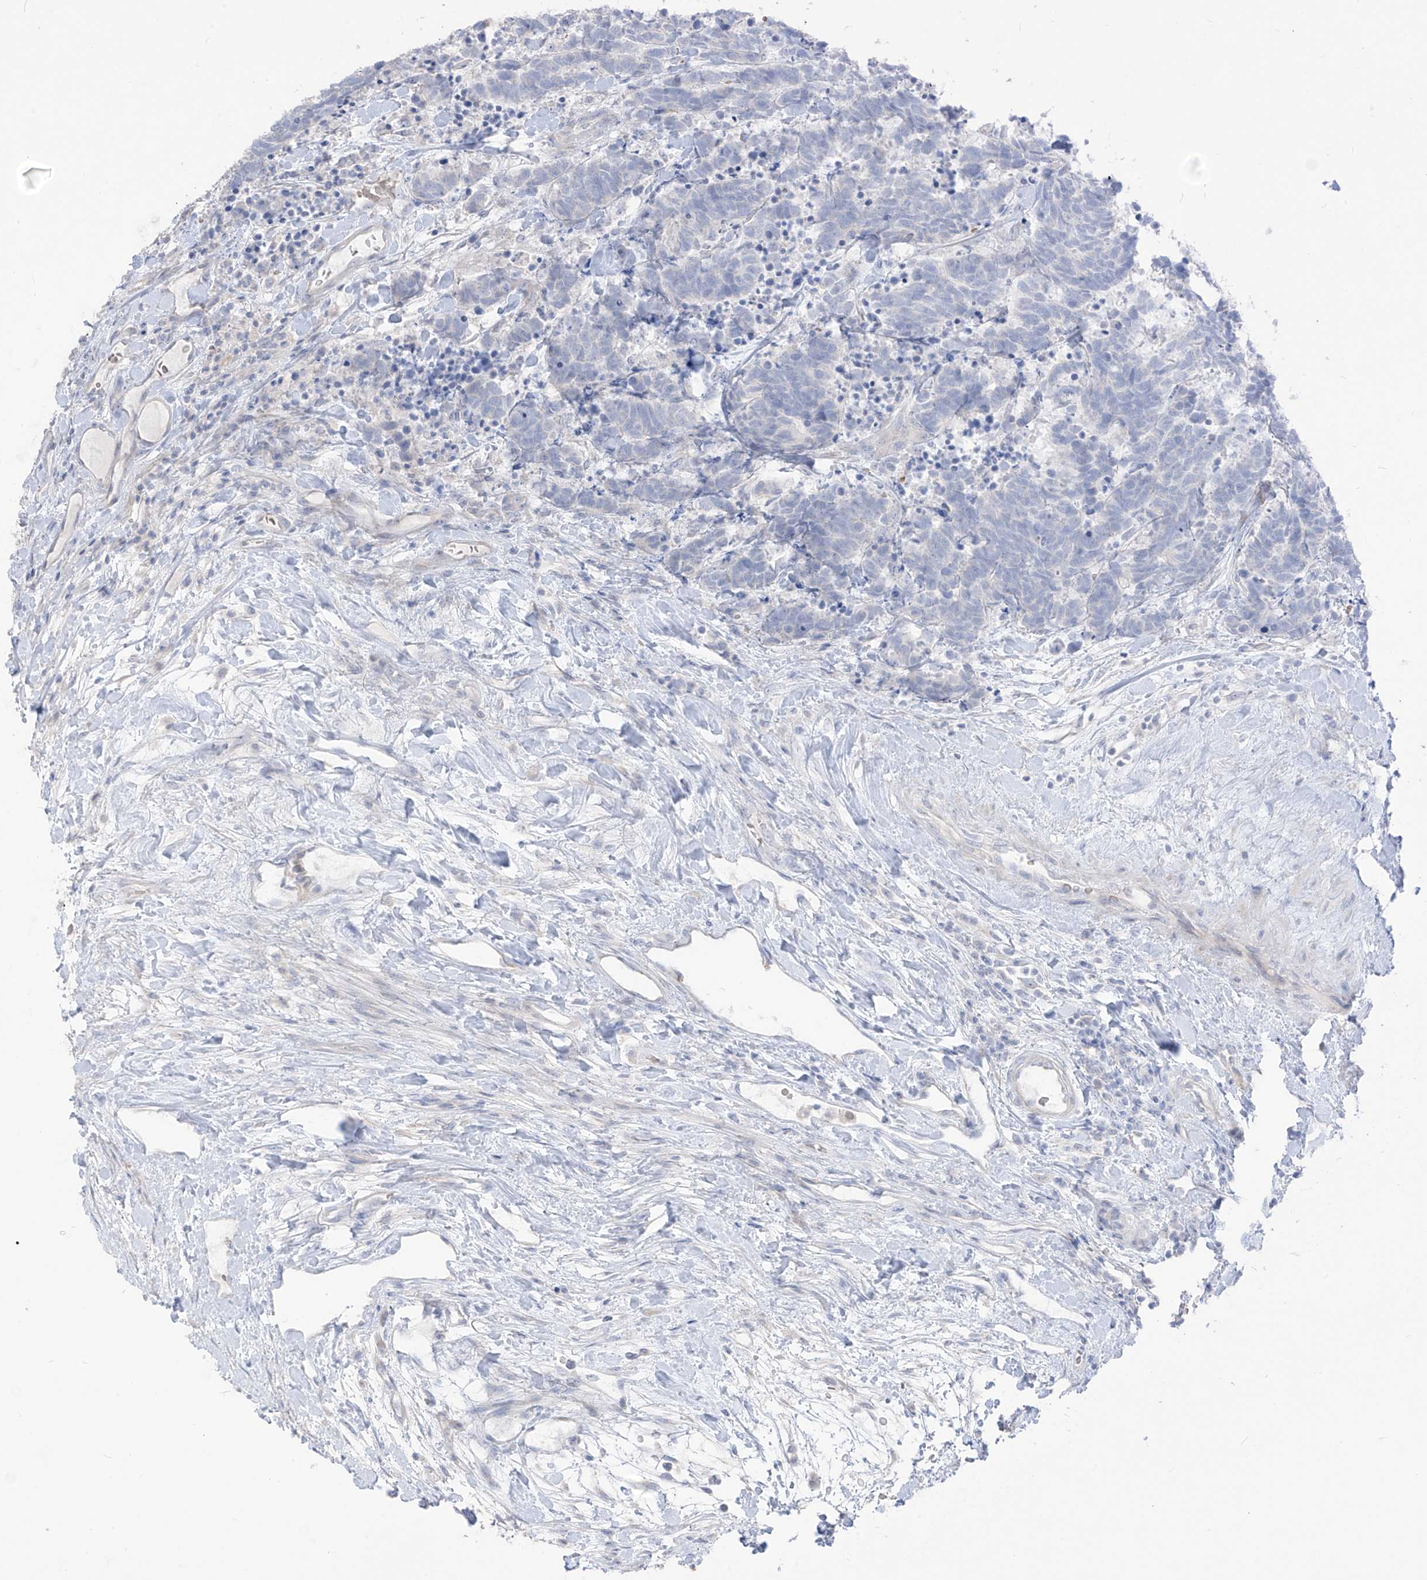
{"staining": {"intensity": "negative", "quantity": "none", "location": "none"}, "tissue": "carcinoid", "cell_type": "Tumor cells", "image_type": "cancer", "snomed": [{"axis": "morphology", "description": "Carcinoma, NOS"}, {"axis": "morphology", "description": "Carcinoid, malignant, NOS"}, {"axis": "topography", "description": "Urinary bladder"}], "caption": "Photomicrograph shows no protein positivity in tumor cells of carcinoid tissue.", "gene": "ASPRV1", "patient": {"sex": "male", "age": 57}}